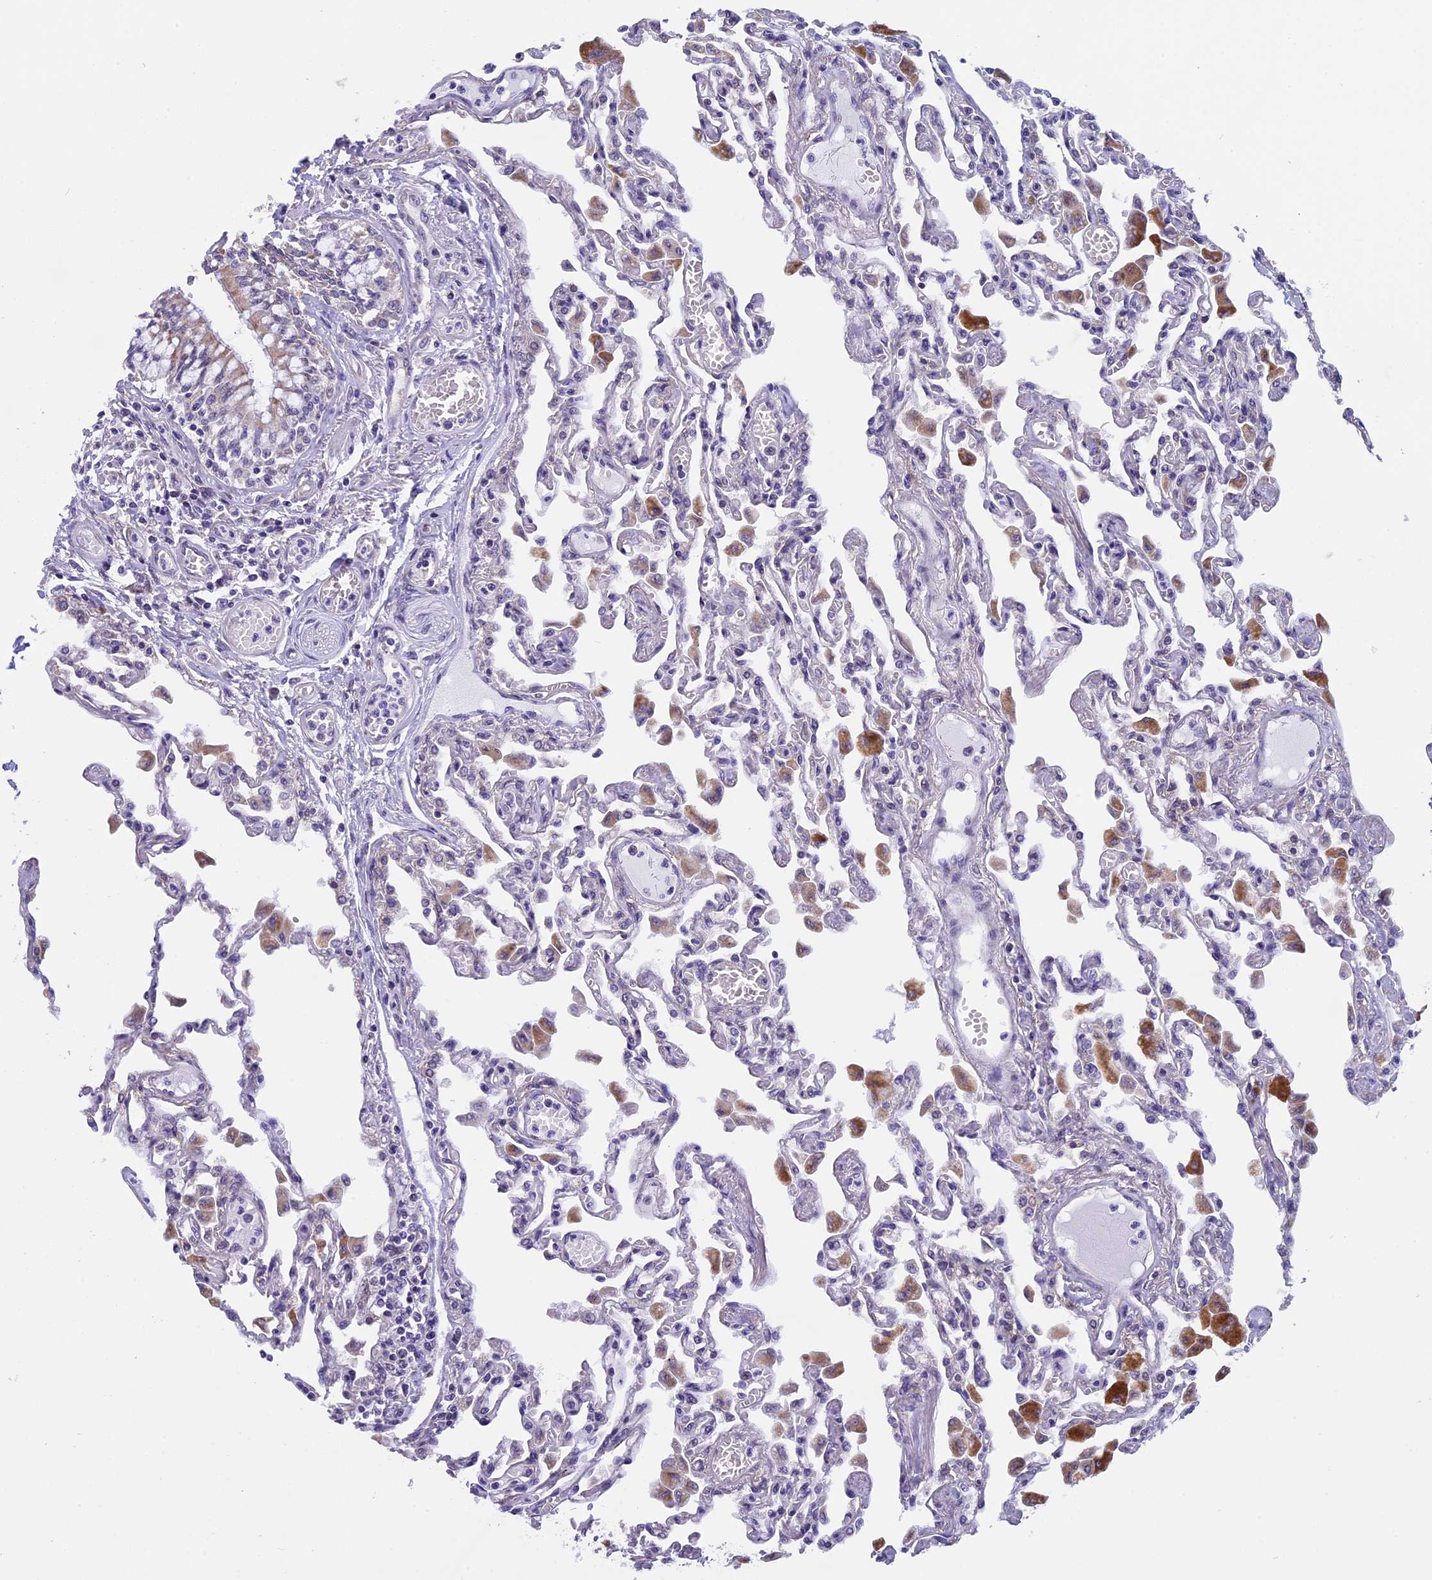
{"staining": {"intensity": "moderate", "quantity": "<25%", "location": "cytoplasmic/membranous"}, "tissue": "lung", "cell_type": "Alveolar cells", "image_type": "normal", "snomed": [{"axis": "morphology", "description": "Normal tissue, NOS"}, {"axis": "topography", "description": "Bronchus"}, {"axis": "topography", "description": "Lung"}], "caption": "Immunohistochemistry micrograph of unremarkable lung stained for a protein (brown), which demonstrates low levels of moderate cytoplasmic/membranous staining in about <25% of alveolar cells.", "gene": "ZNF317", "patient": {"sex": "female", "age": 49}}